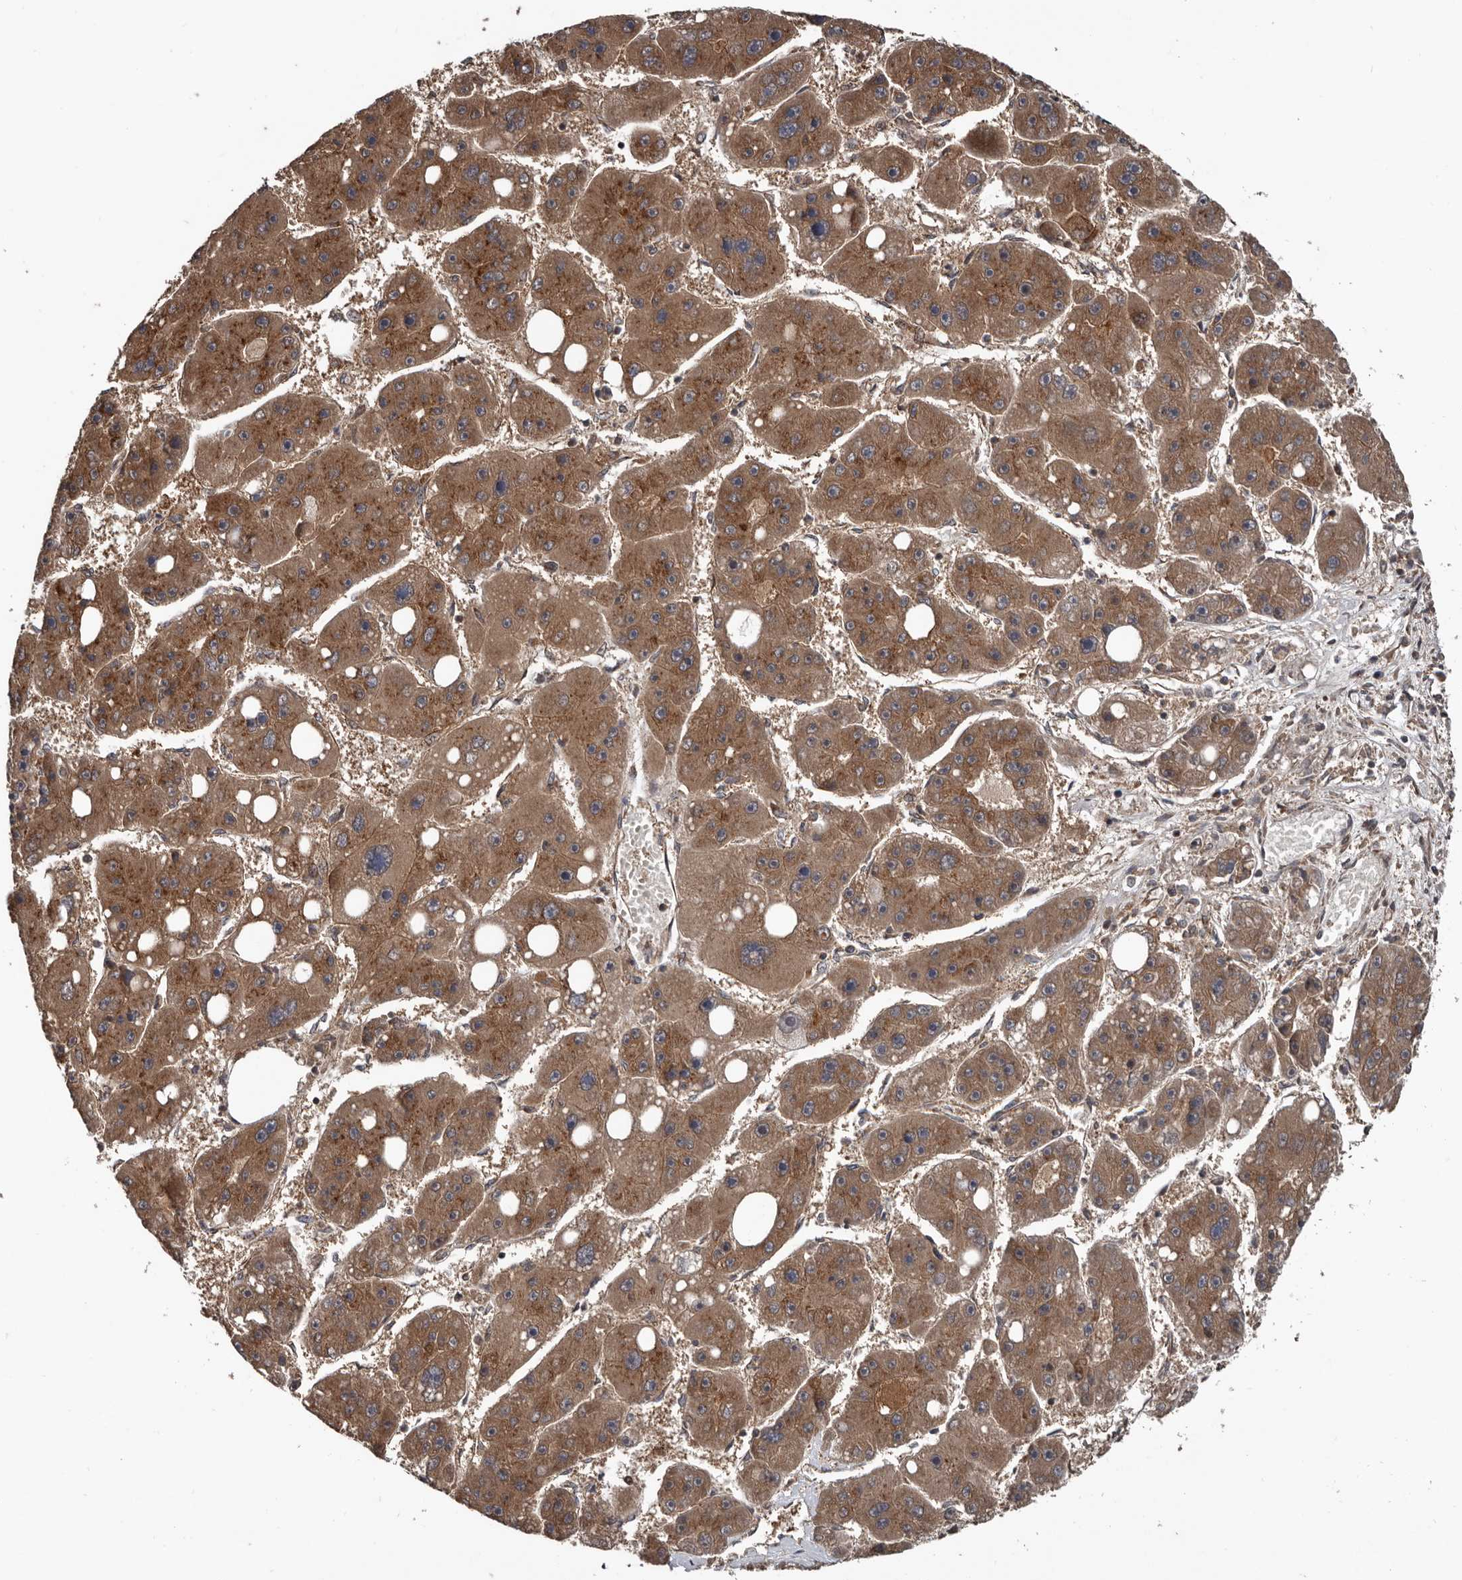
{"staining": {"intensity": "moderate", "quantity": ">75%", "location": "cytoplasmic/membranous"}, "tissue": "liver cancer", "cell_type": "Tumor cells", "image_type": "cancer", "snomed": [{"axis": "morphology", "description": "Carcinoma, Hepatocellular, NOS"}, {"axis": "topography", "description": "Liver"}], "caption": "This micrograph displays immunohistochemistry staining of liver cancer, with medium moderate cytoplasmic/membranous expression in approximately >75% of tumor cells.", "gene": "CCDC190", "patient": {"sex": "female", "age": 61}}